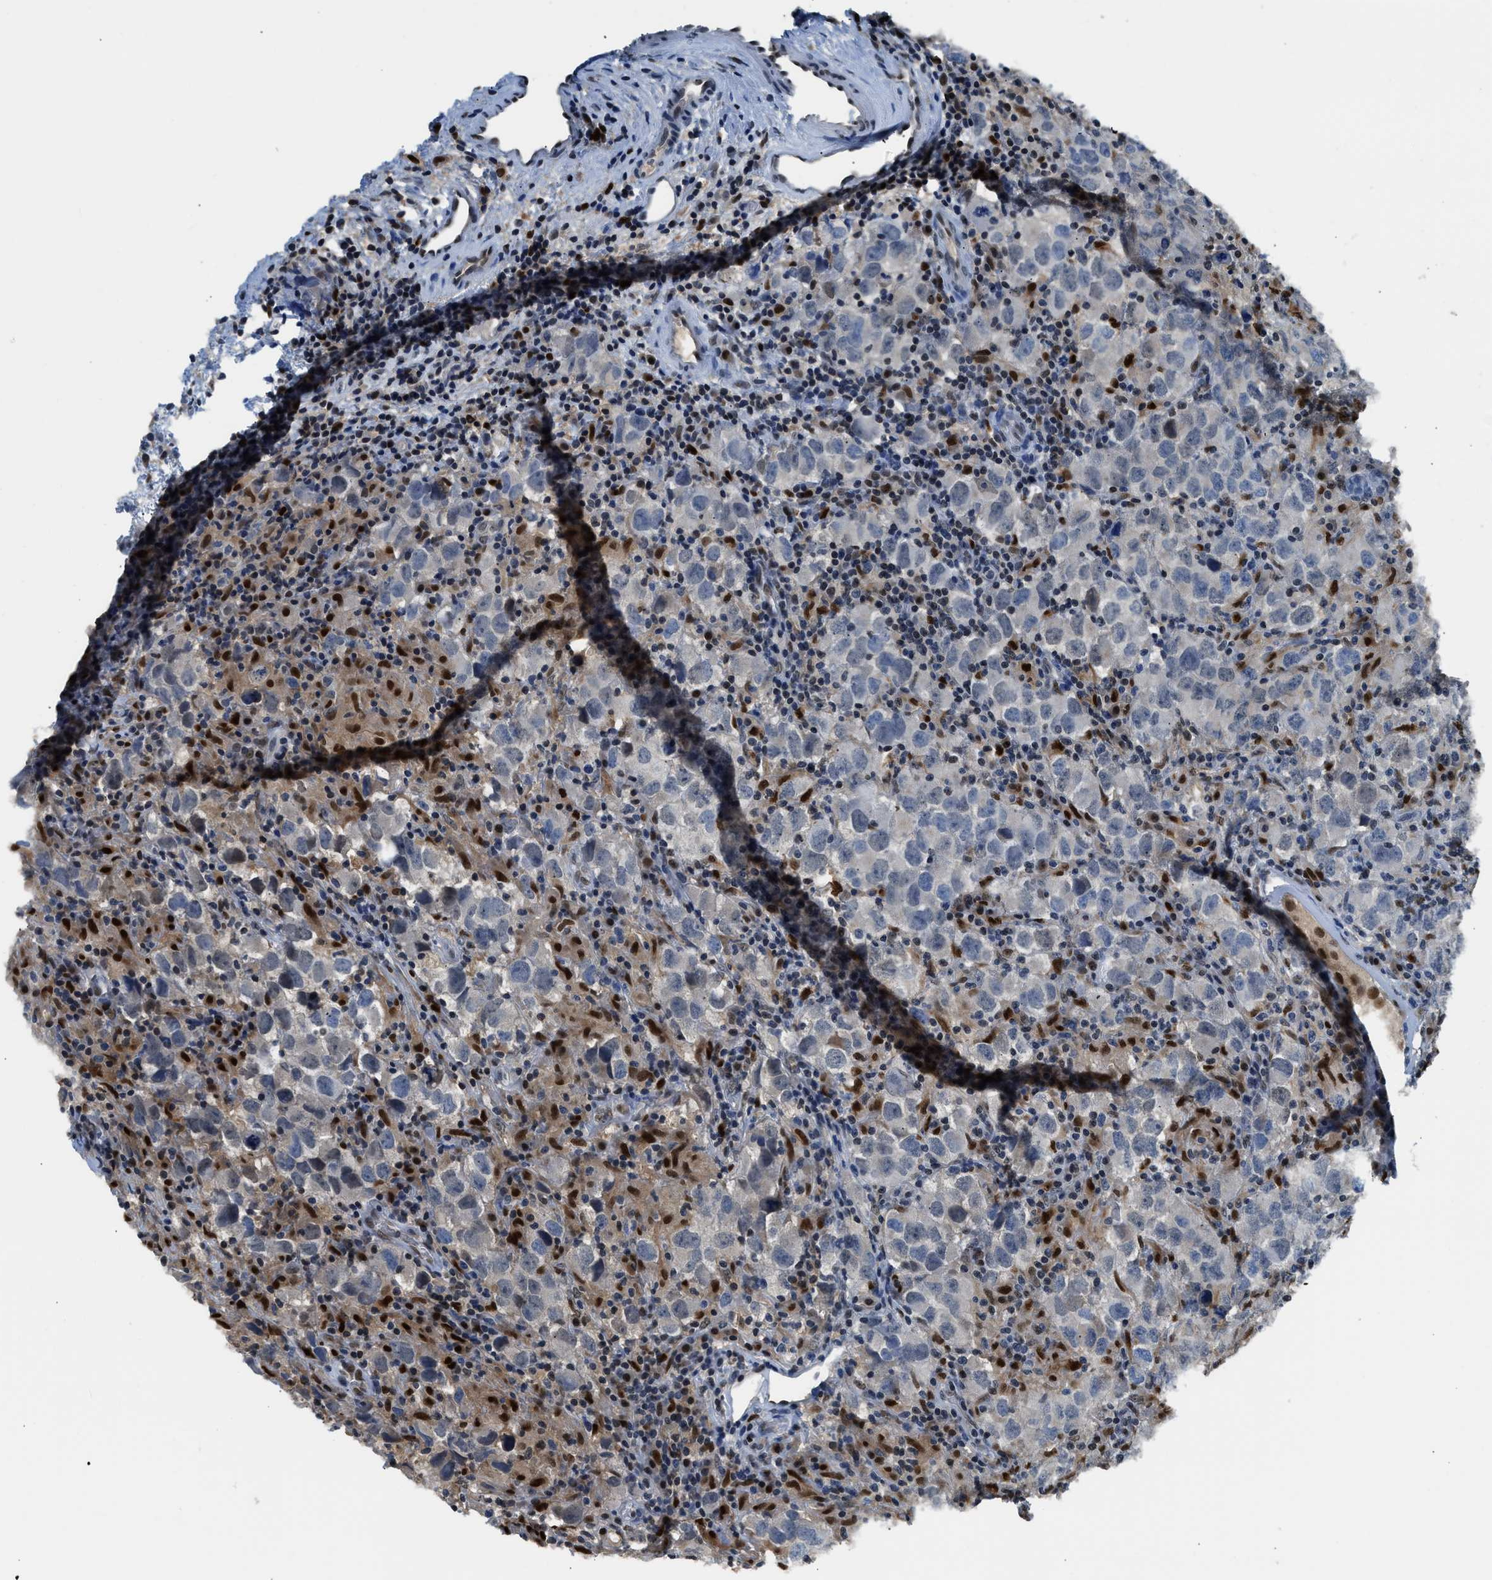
{"staining": {"intensity": "negative", "quantity": "none", "location": "none"}, "tissue": "testis cancer", "cell_type": "Tumor cells", "image_type": "cancer", "snomed": [{"axis": "morphology", "description": "Carcinoma, Embryonal, NOS"}, {"axis": "topography", "description": "Testis"}], "caption": "IHC image of neoplastic tissue: testis embryonal carcinoma stained with DAB (3,3'-diaminobenzidine) demonstrates no significant protein staining in tumor cells.", "gene": "ALX1", "patient": {"sex": "male", "age": 21}}